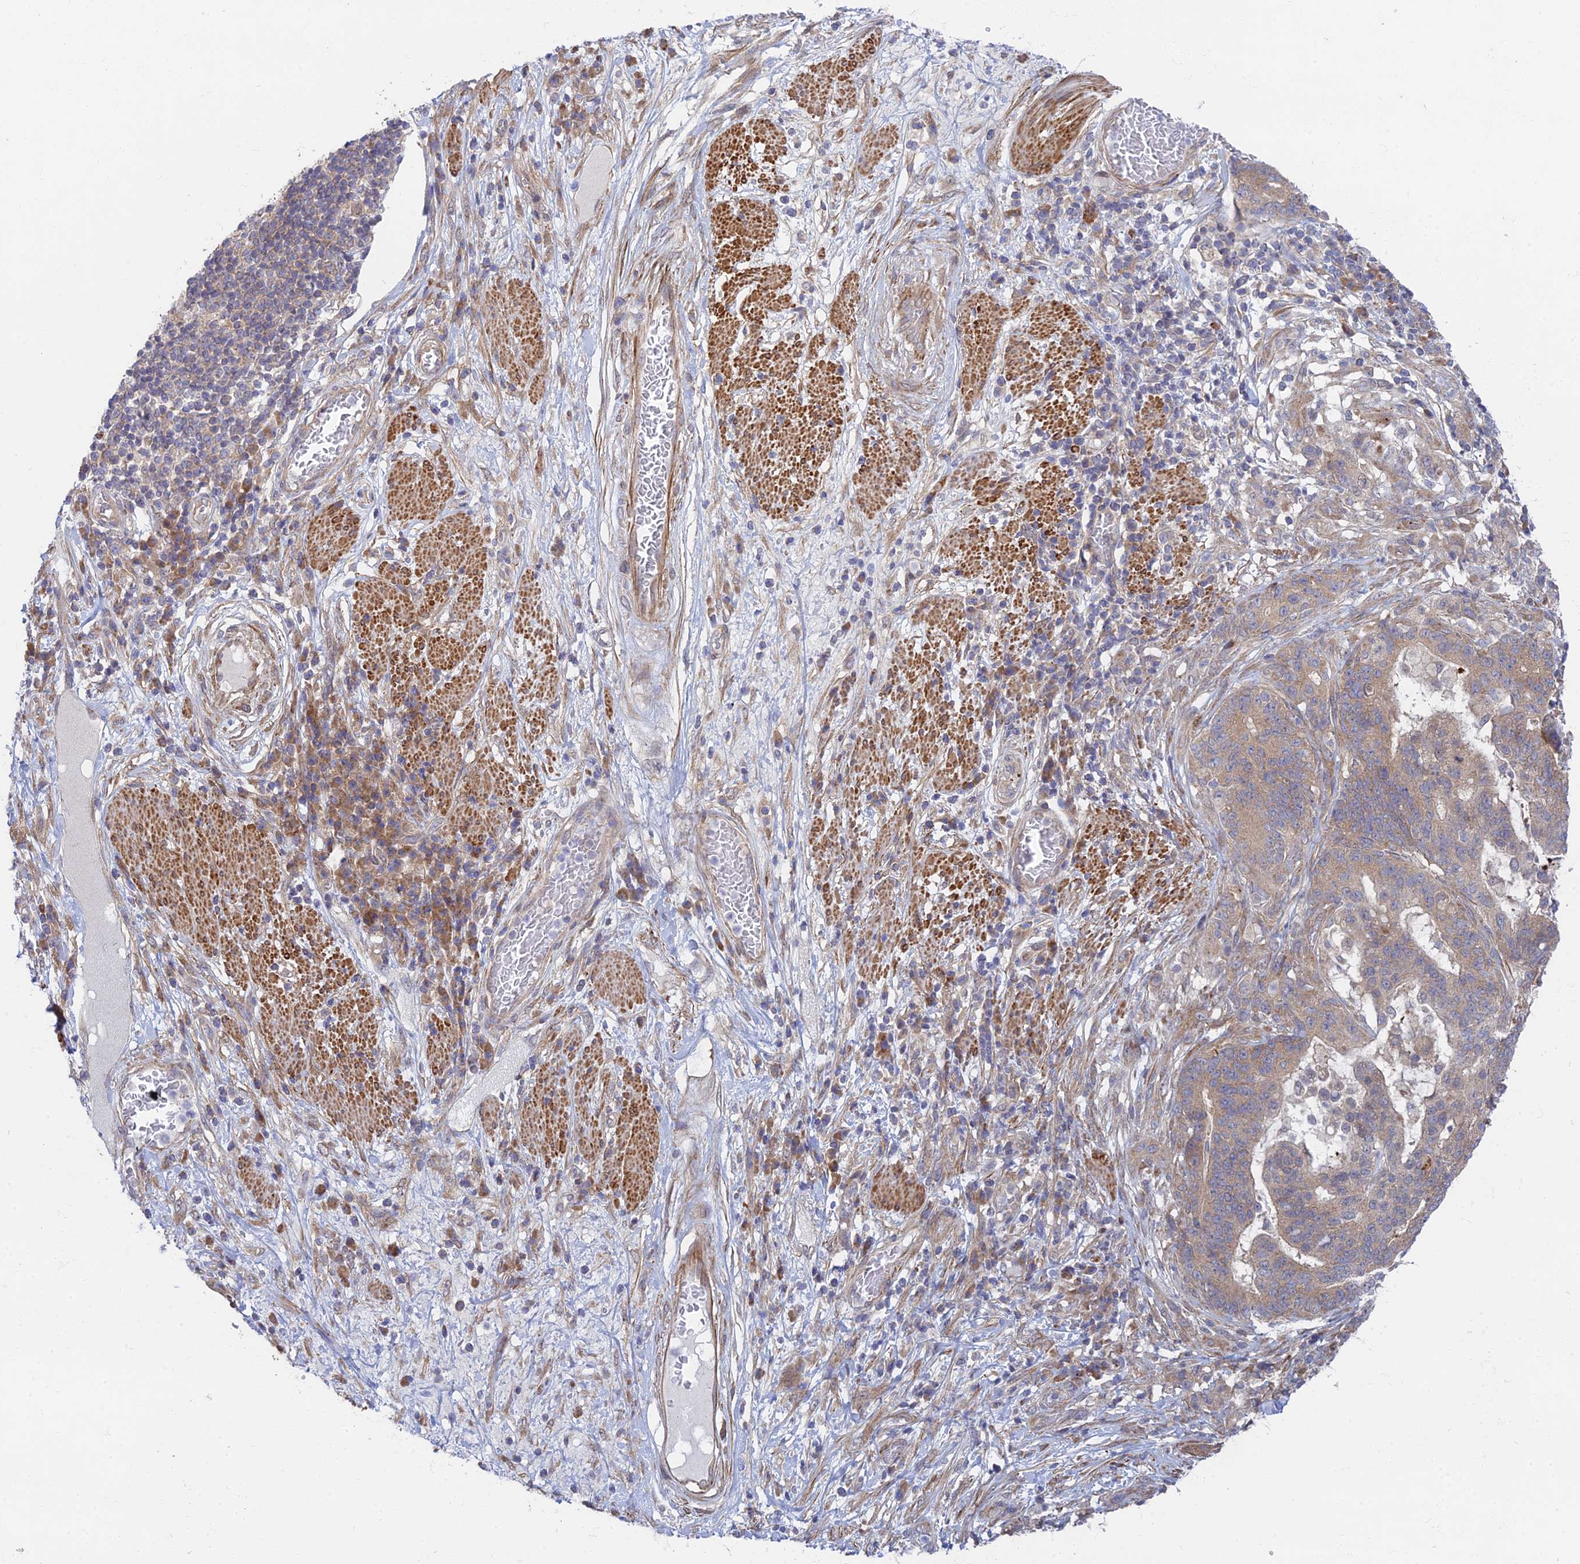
{"staining": {"intensity": "weak", "quantity": ">75%", "location": "cytoplasmic/membranous"}, "tissue": "stomach cancer", "cell_type": "Tumor cells", "image_type": "cancer", "snomed": [{"axis": "morphology", "description": "Normal tissue, NOS"}, {"axis": "morphology", "description": "Adenocarcinoma, NOS"}, {"axis": "topography", "description": "Stomach"}], "caption": "DAB immunohistochemical staining of human adenocarcinoma (stomach) shows weak cytoplasmic/membranous protein expression in about >75% of tumor cells. The staining was performed using DAB, with brown indicating positive protein expression. Nuclei are stained blue with hematoxylin.", "gene": "INCA1", "patient": {"sex": "female", "age": 64}}